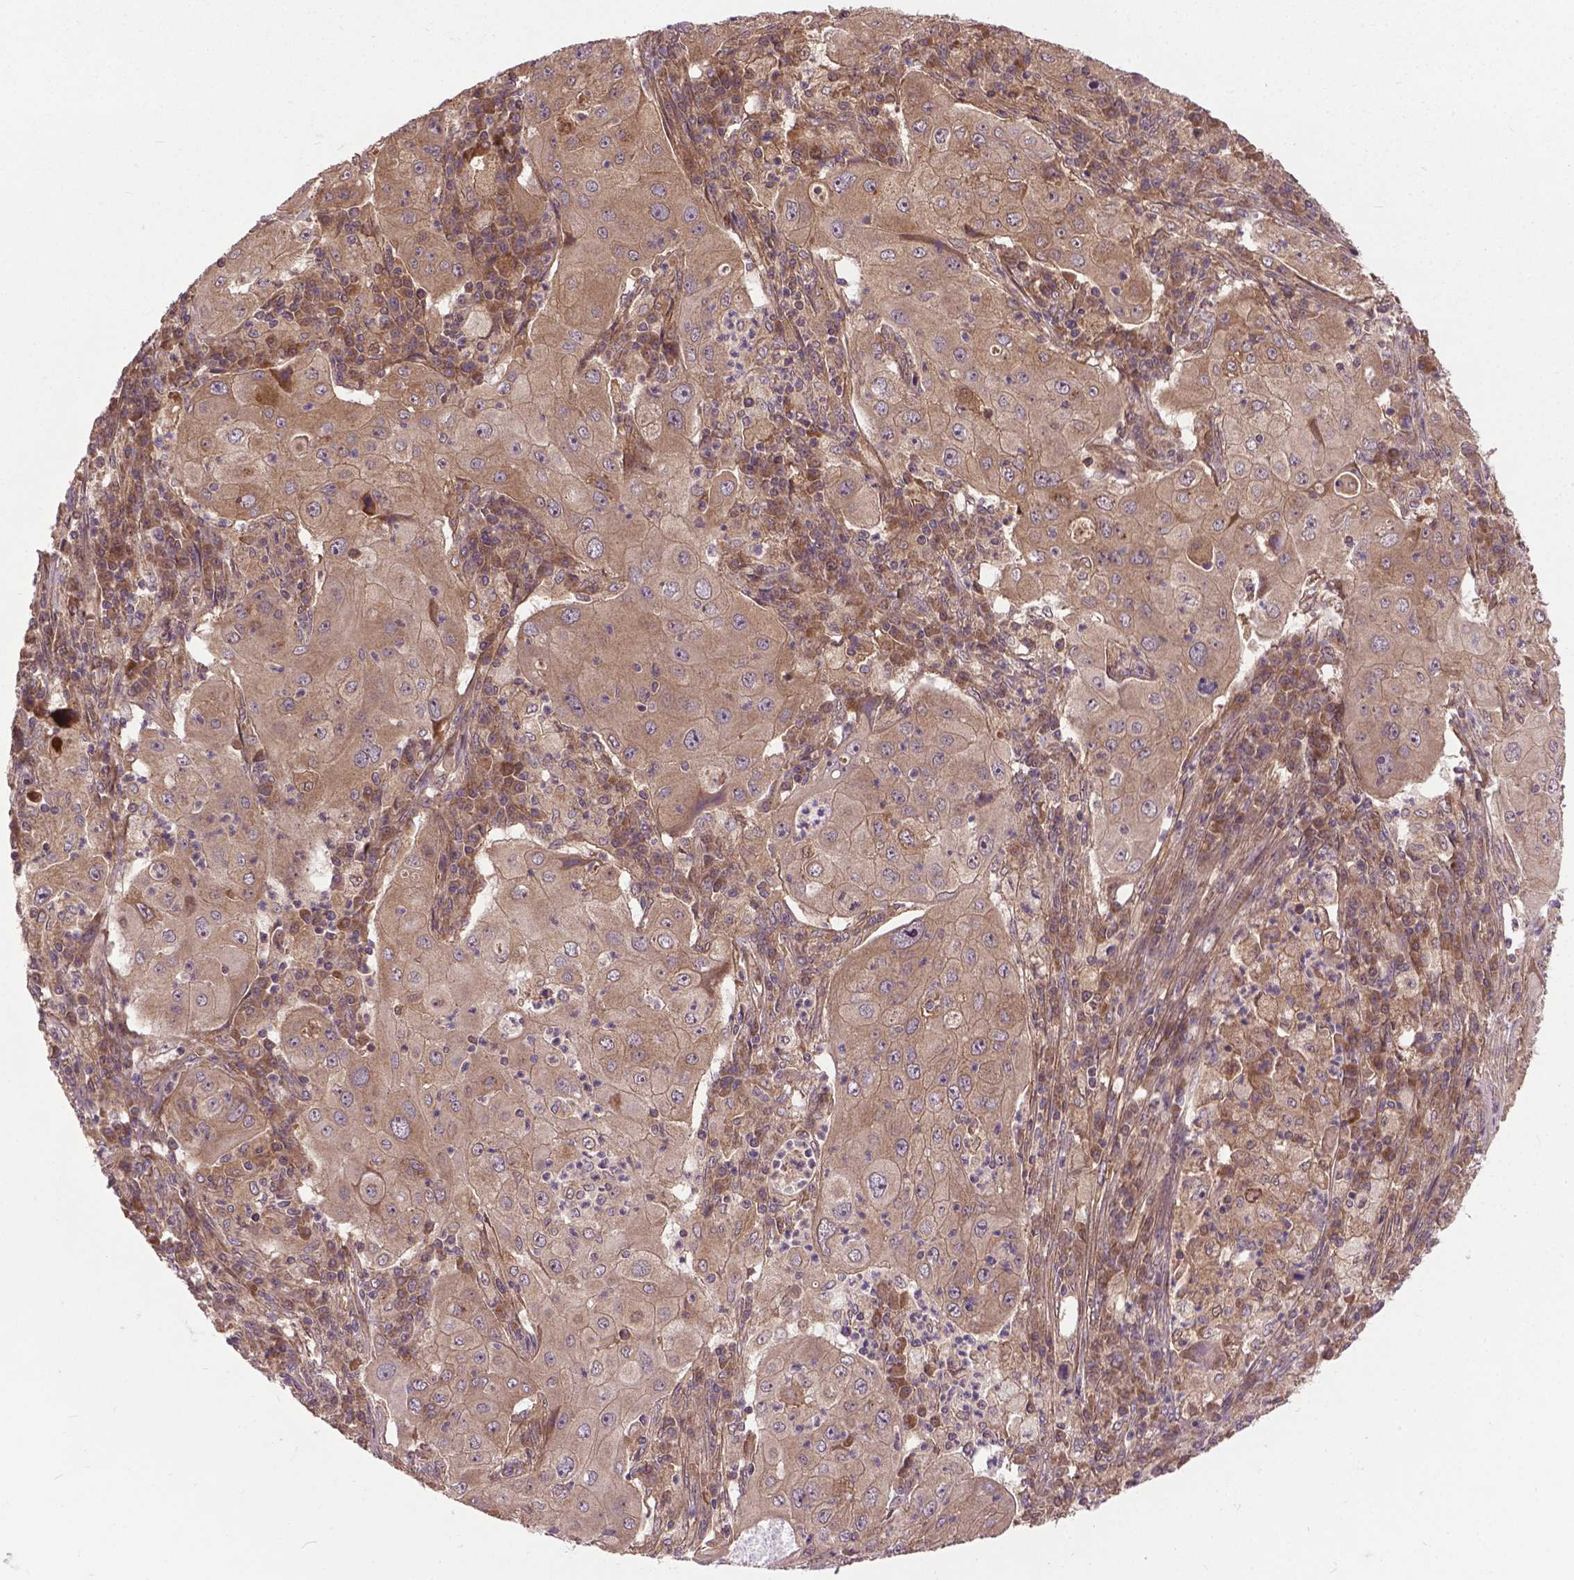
{"staining": {"intensity": "weak", "quantity": ">75%", "location": "cytoplasmic/membranous"}, "tissue": "lung cancer", "cell_type": "Tumor cells", "image_type": "cancer", "snomed": [{"axis": "morphology", "description": "Squamous cell carcinoma, NOS"}, {"axis": "topography", "description": "Lung"}], "caption": "Squamous cell carcinoma (lung) stained with immunohistochemistry demonstrates weak cytoplasmic/membranous staining in approximately >75% of tumor cells.", "gene": "ZNF616", "patient": {"sex": "female", "age": 59}}